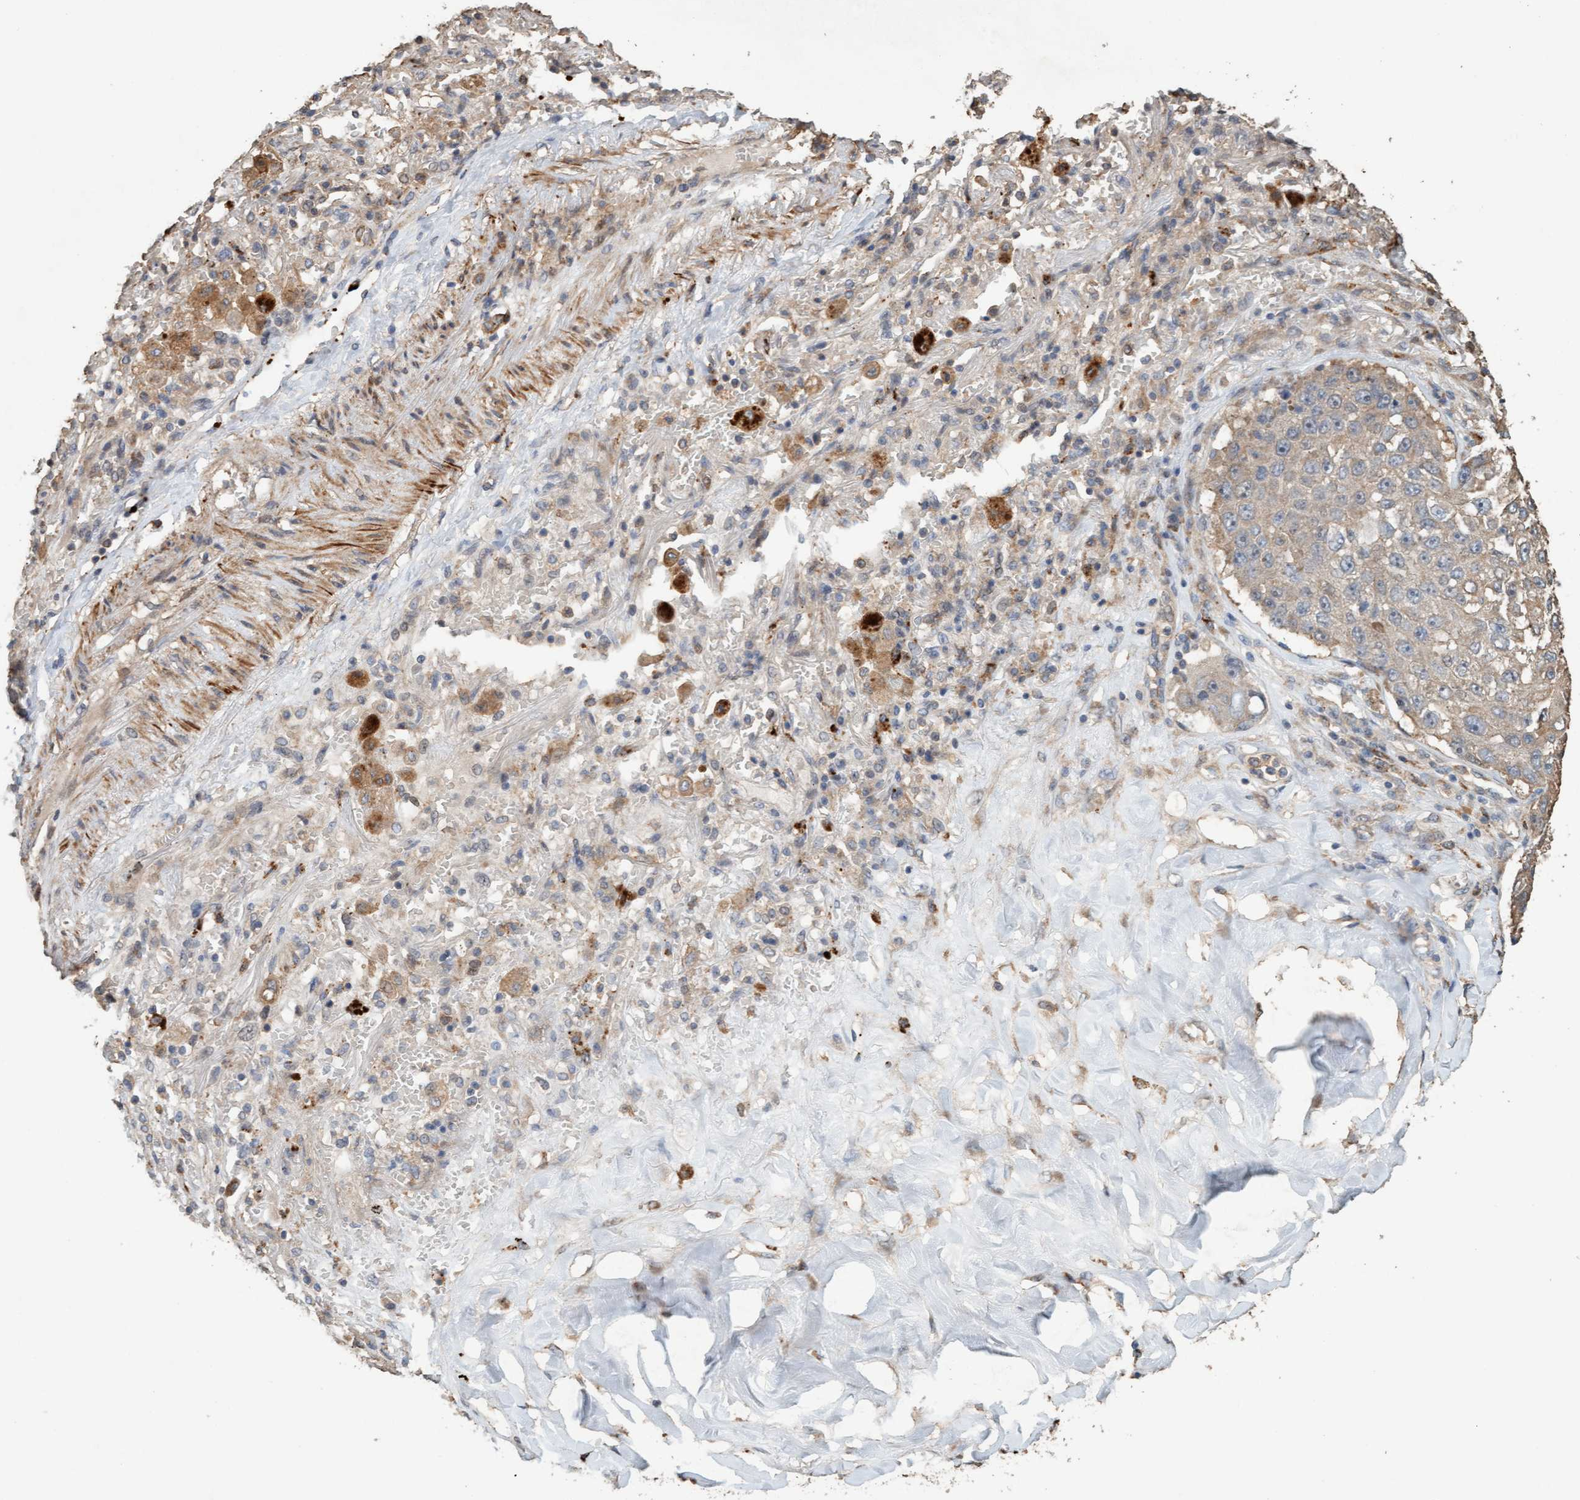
{"staining": {"intensity": "weak", "quantity": "<25%", "location": "cytoplasmic/membranous"}, "tissue": "lung cancer", "cell_type": "Tumor cells", "image_type": "cancer", "snomed": [{"axis": "morphology", "description": "Squamous cell carcinoma, NOS"}, {"axis": "topography", "description": "Lung"}], "caption": "Immunohistochemical staining of human lung cancer shows no significant expression in tumor cells.", "gene": "LONRF1", "patient": {"sex": "male", "age": 61}}